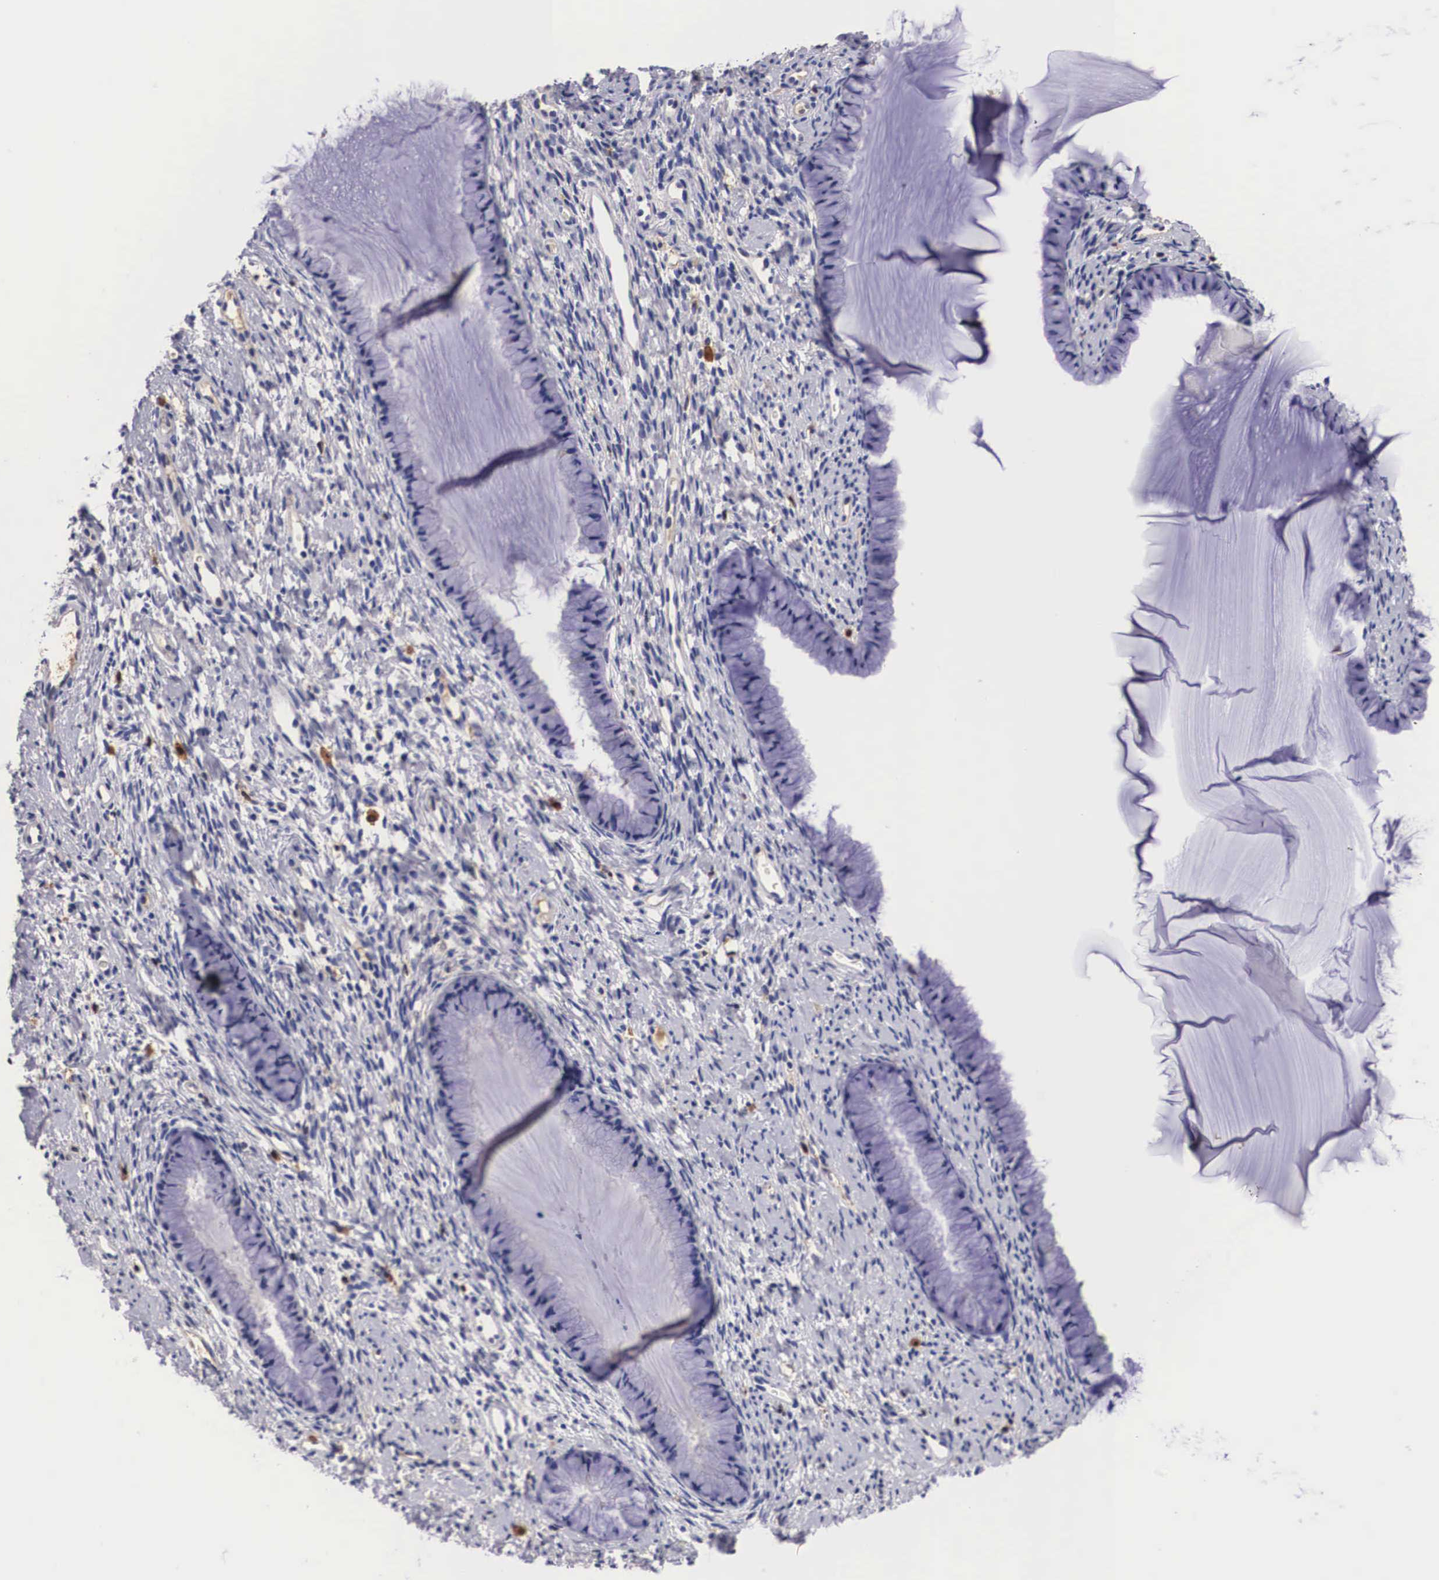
{"staining": {"intensity": "negative", "quantity": "none", "location": "none"}, "tissue": "cervix", "cell_type": "Glandular cells", "image_type": "normal", "snomed": [{"axis": "morphology", "description": "Normal tissue, NOS"}, {"axis": "topography", "description": "Cervix"}], "caption": "IHC micrograph of benign cervix stained for a protein (brown), which demonstrates no staining in glandular cells.", "gene": "RENBP", "patient": {"sex": "female", "age": 82}}